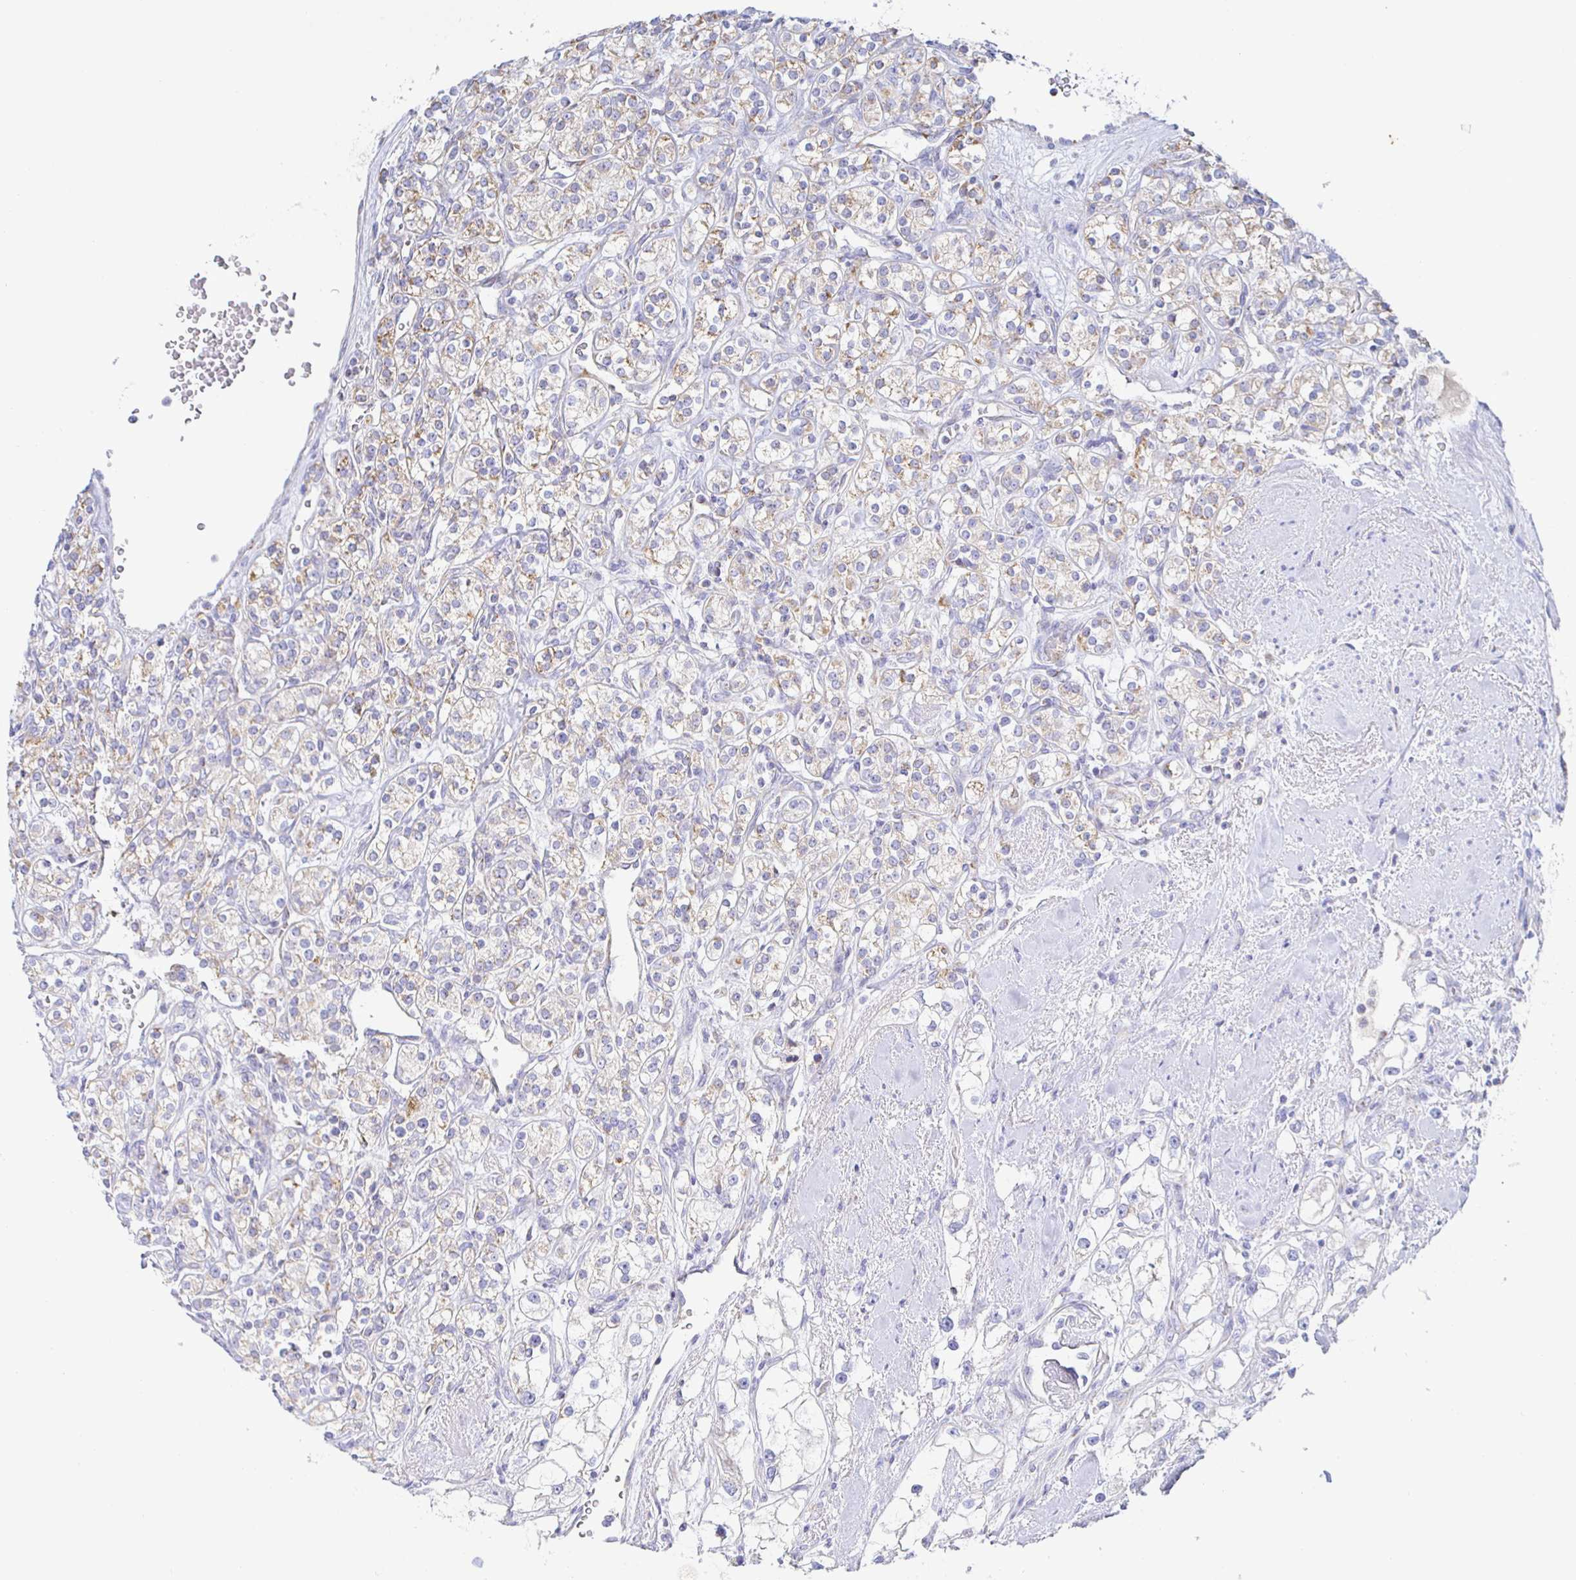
{"staining": {"intensity": "weak", "quantity": "25%-75%", "location": "cytoplasmic/membranous"}, "tissue": "renal cancer", "cell_type": "Tumor cells", "image_type": "cancer", "snomed": [{"axis": "morphology", "description": "Adenocarcinoma, NOS"}, {"axis": "topography", "description": "Kidney"}], "caption": "The immunohistochemical stain highlights weak cytoplasmic/membranous expression in tumor cells of renal cancer tissue.", "gene": "SYNGR4", "patient": {"sex": "male", "age": 77}}